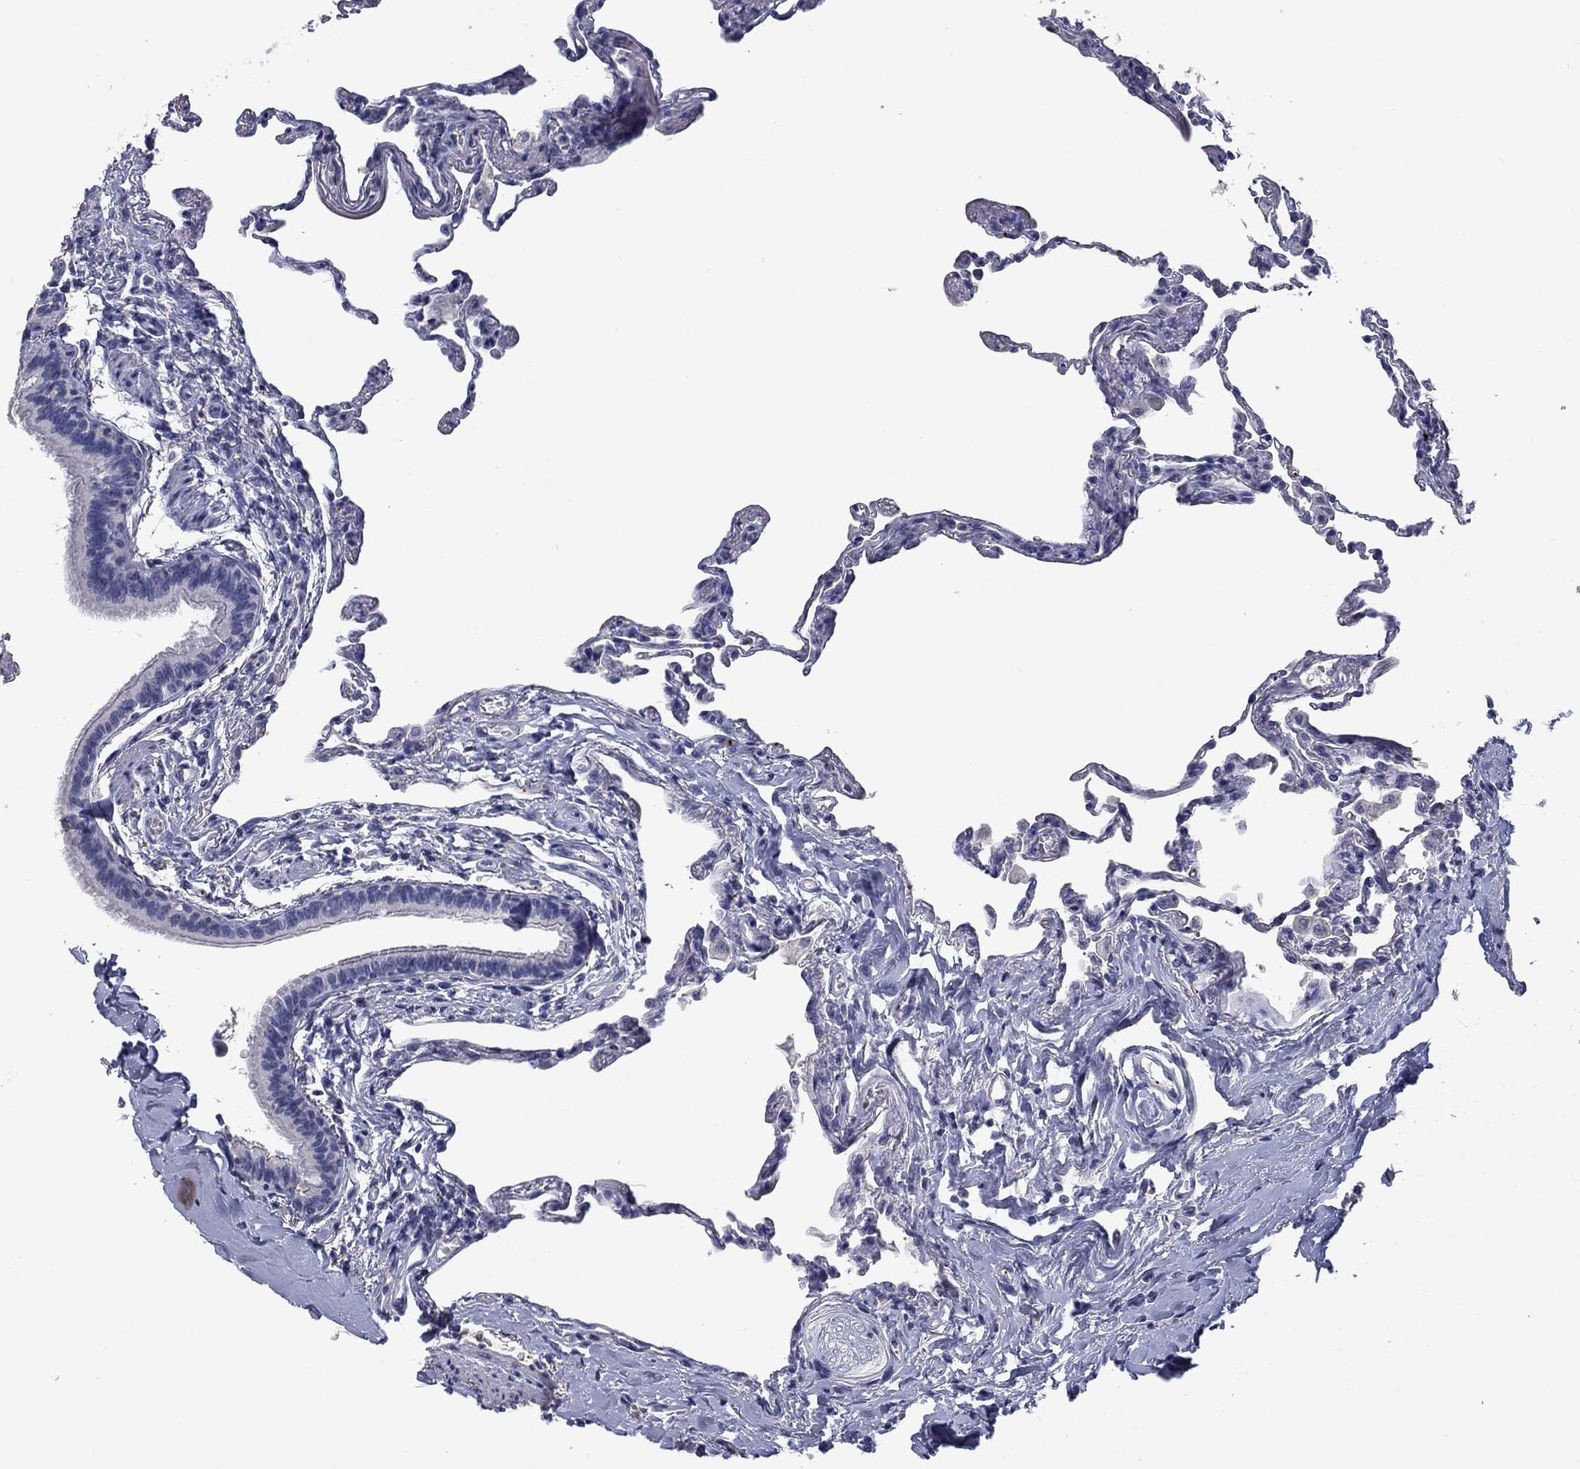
{"staining": {"intensity": "negative", "quantity": "none", "location": "none"}, "tissue": "lung", "cell_type": "Alveolar cells", "image_type": "normal", "snomed": [{"axis": "morphology", "description": "Normal tissue, NOS"}, {"axis": "topography", "description": "Lung"}], "caption": "This is an immunohistochemistry (IHC) micrograph of unremarkable human lung. There is no staining in alveolar cells.", "gene": "PLEK", "patient": {"sex": "female", "age": 57}}